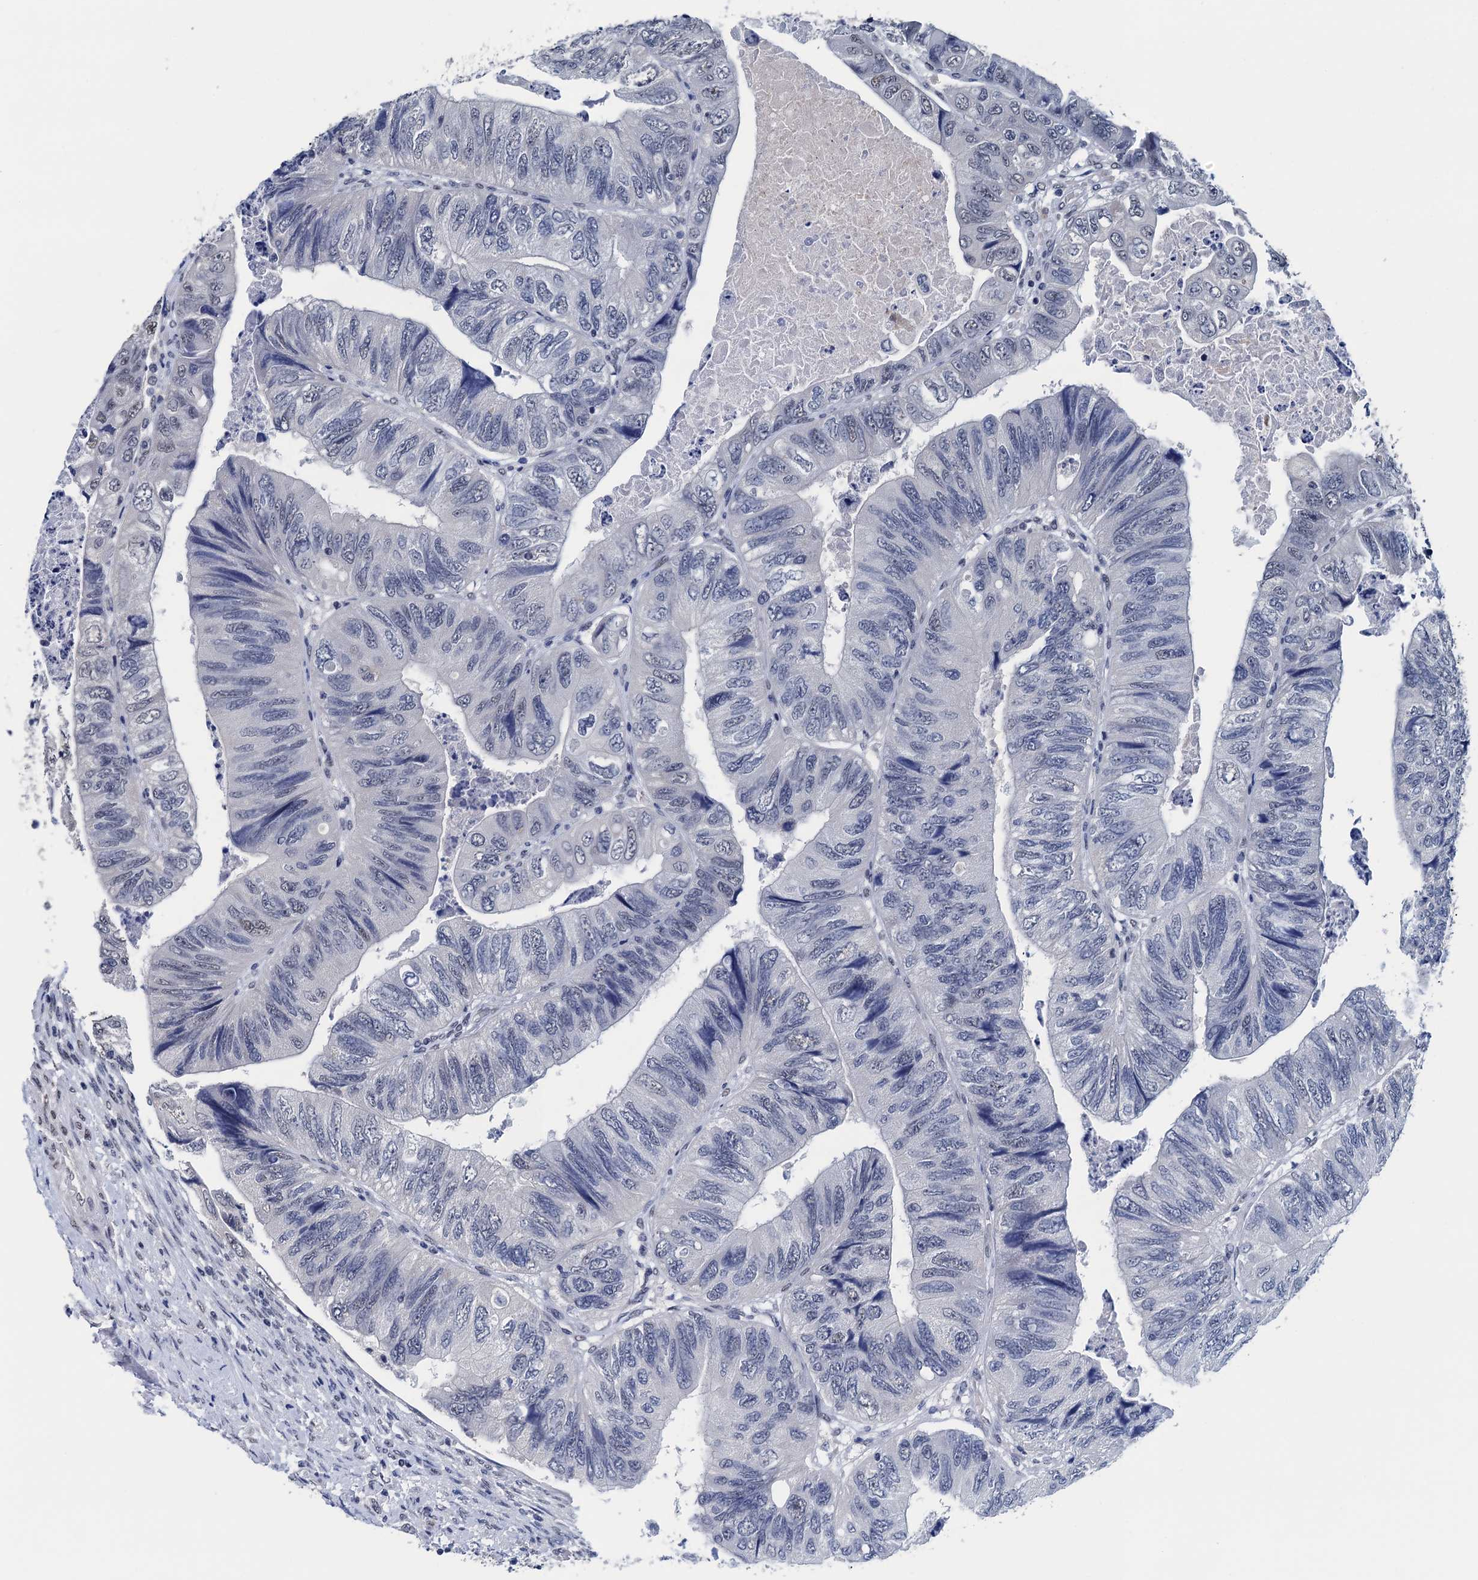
{"staining": {"intensity": "negative", "quantity": "none", "location": "none"}, "tissue": "colorectal cancer", "cell_type": "Tumor cells", "image_type": "cancer", "snomed": [{"axis": "morphology", "description": "Adenocarcinoma, NOS"}, {"axis": "topography", "description": "Rectum"}], "caption": "The micrograph demonstrates no significant expression in tumor cells of colorectal cancer (adenocarcinoma). The staining is performed using DAB brown chromogen with nuclei counter-stained in using hematoxylin.", "gene": "FNBP4", "patient": {"sex": "male", "age": 63}}